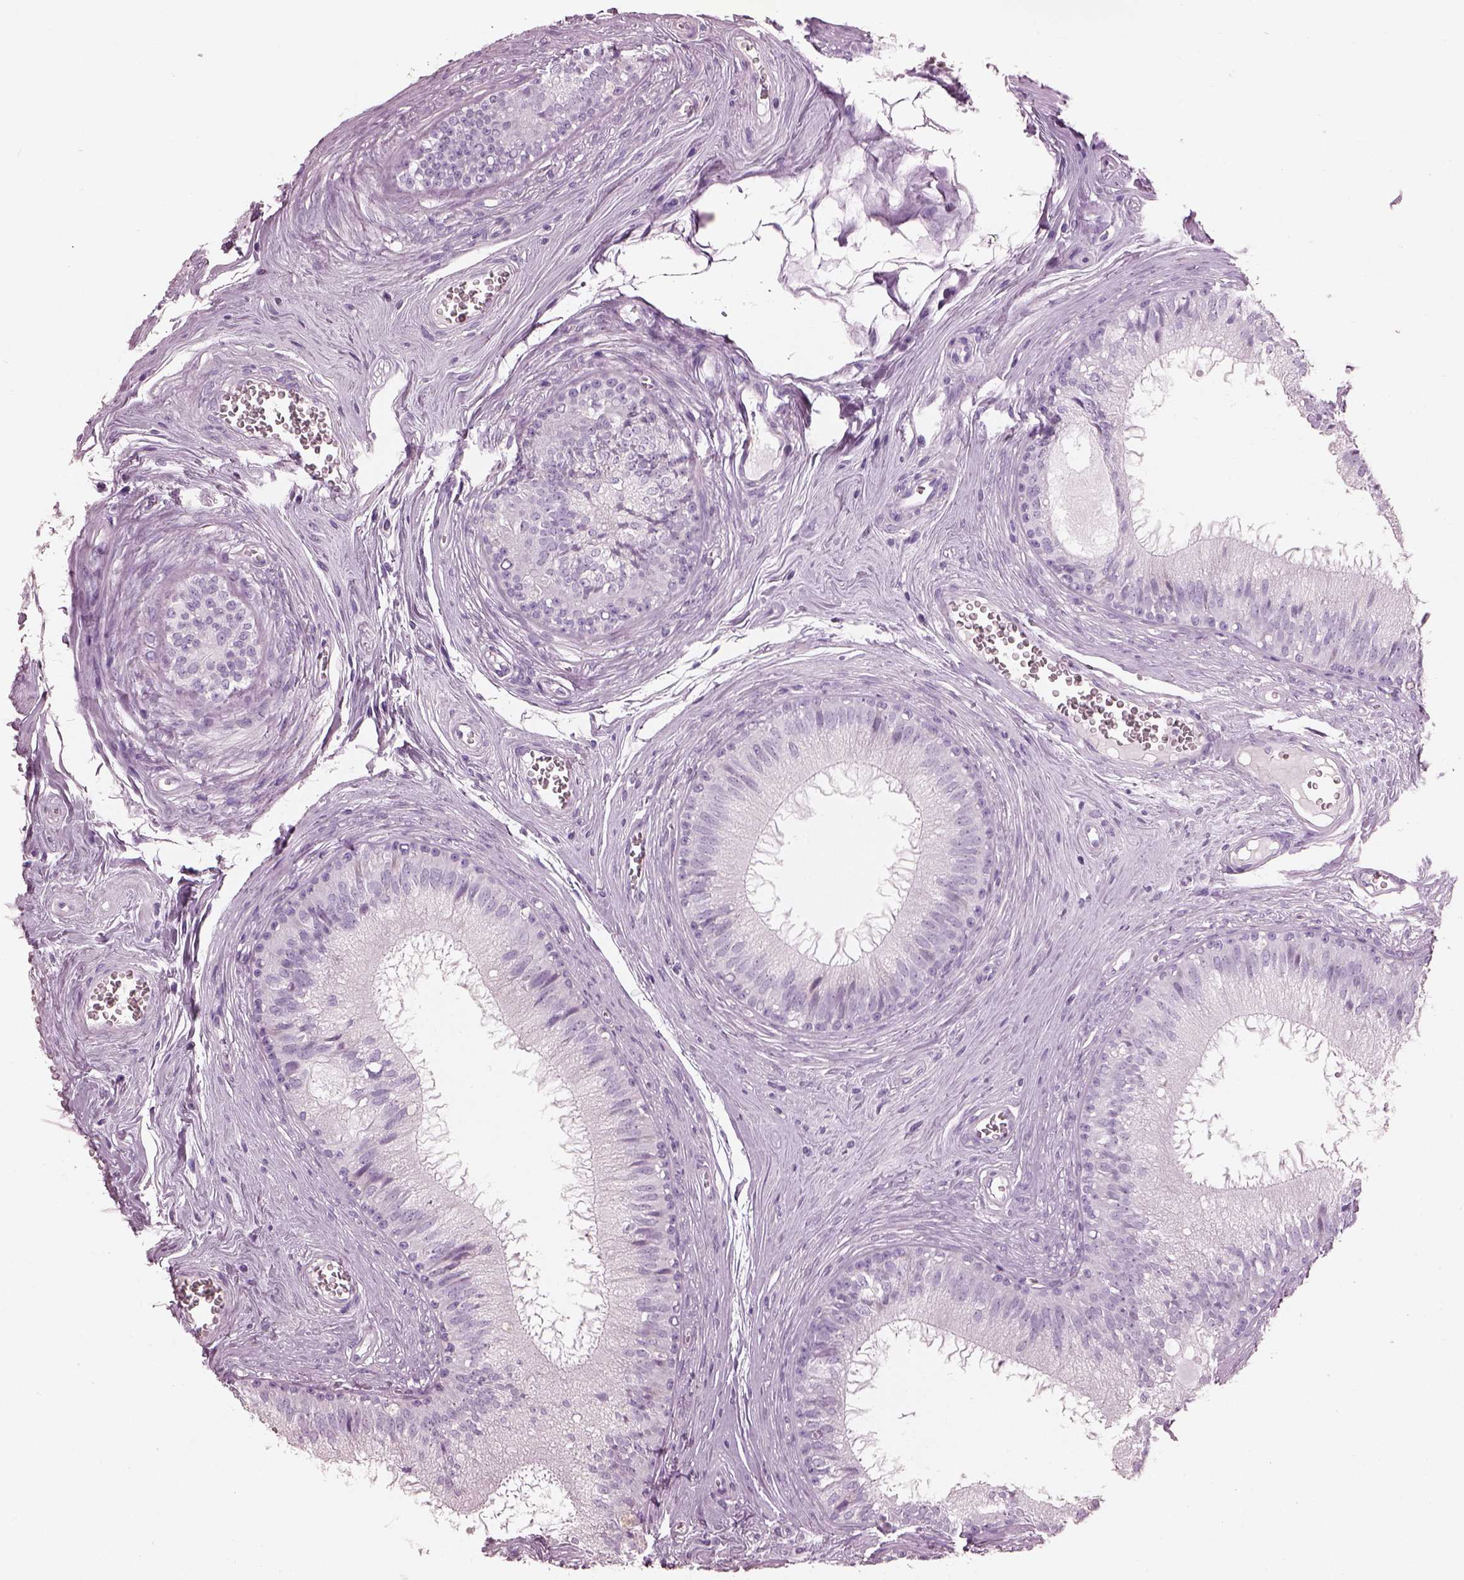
{"staining": {"intensity": "negative", "quantity": "none", "location": "none"}, "tissue": "epididymis", "cell_type": "Glandular cells", "image_type": "normal", "snomed": [{"axis": "morphology", "description": "Normal tissue, NOS"}, {"axis": "topography", "description": "Epididymis"}], "caption": "An immunohistochemistry (IHC) micrograph of unremarkable epididymis is shown. There is no staining in glandular cells of epididymis.", "gene": "HYDIN", "patient": {"sex": "male", "age": 37}}